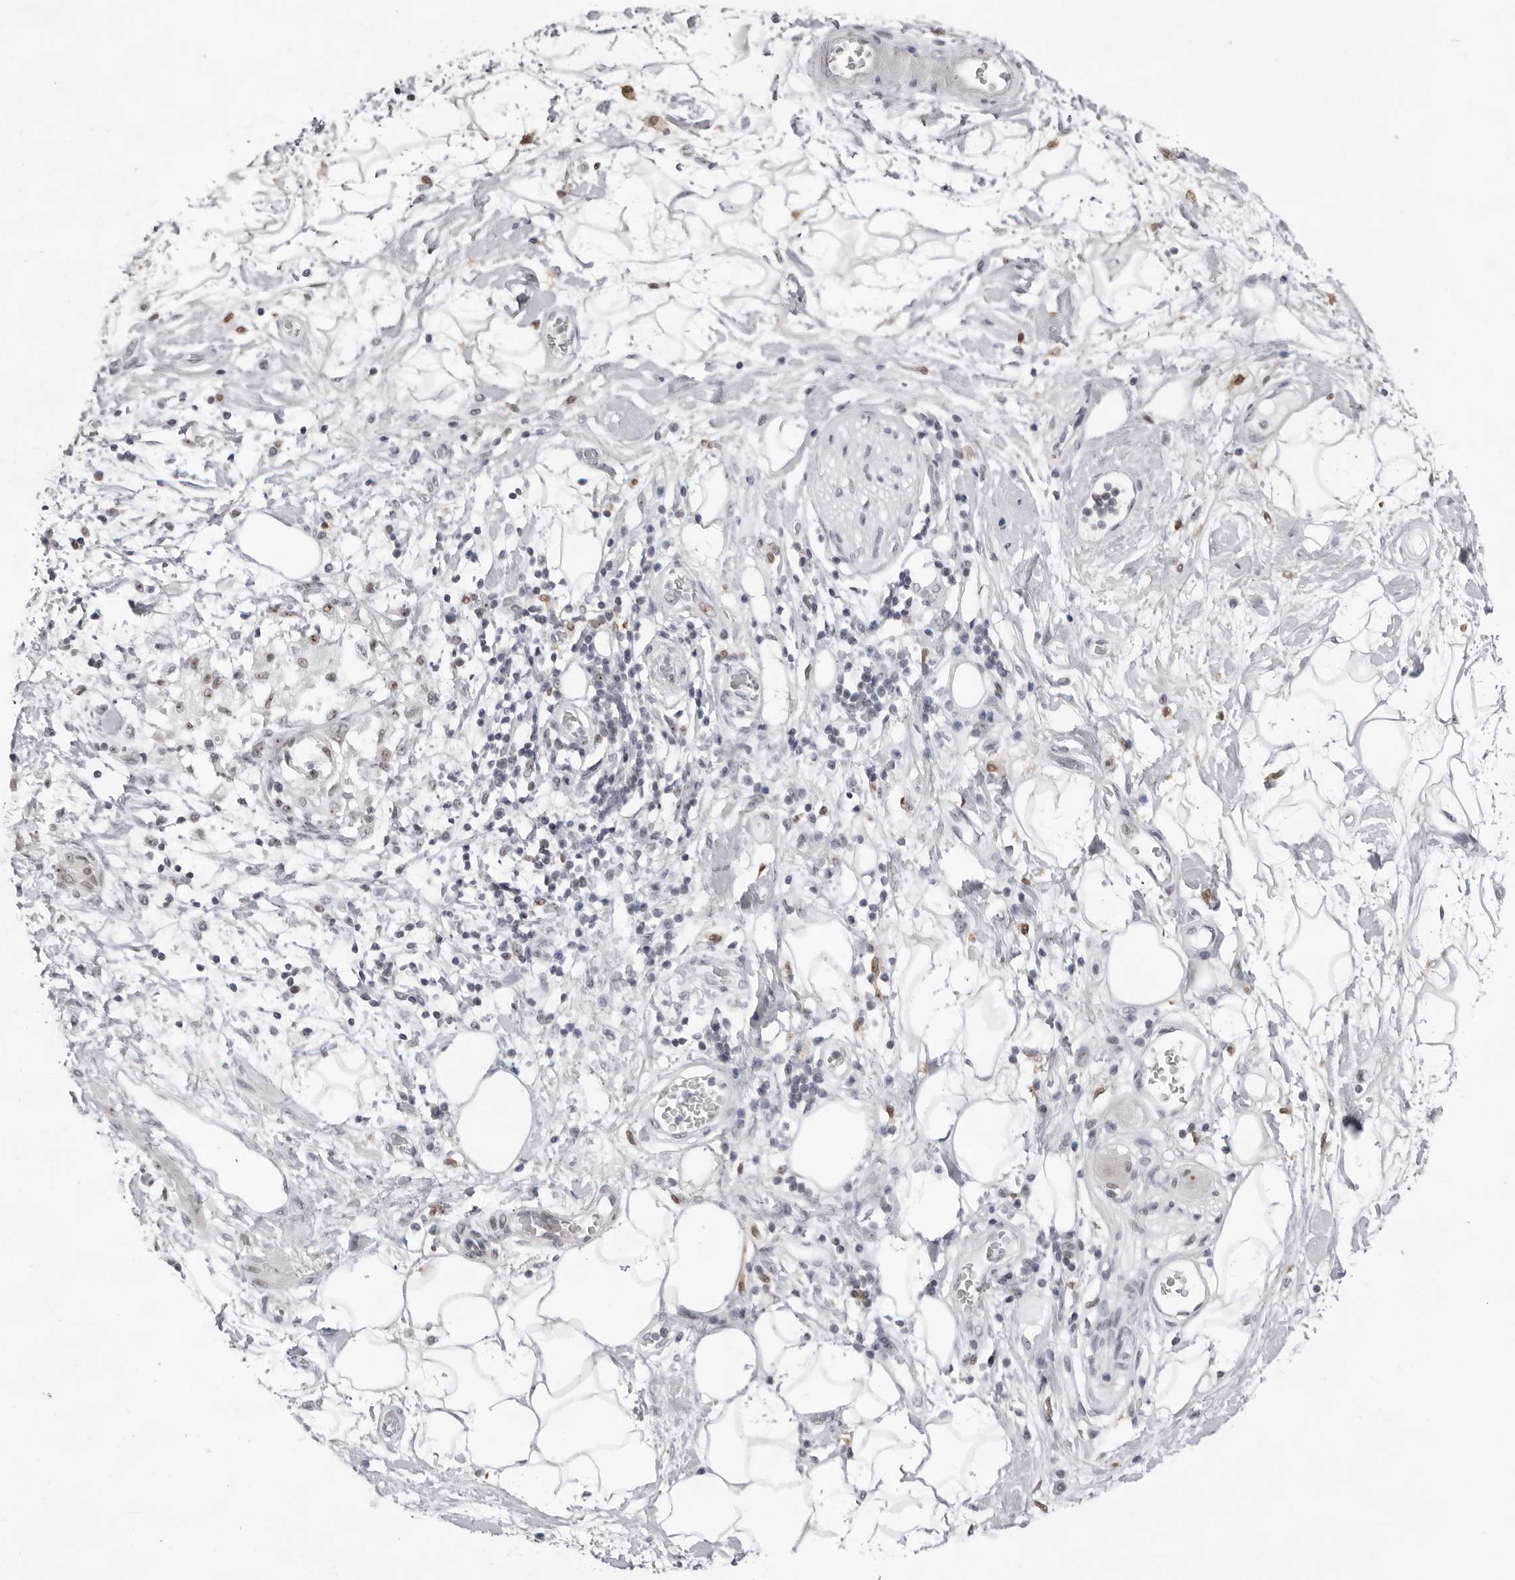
{"staining": {"intensity": "negative", "quantity": "none", "location": "none"}, "tissue": "adipose tissue", "cell_type": "Adipocytes", "image_type": "normal", "snomed": [{"axis": "morphology", "description": "Normal tissue, NOS"}, {"axis": "morphology", "description": "Adenocarcinoma, NOS"}, {"axis": "topography", "description": "Duodenum"}, {"axis": "topography", "description": "Peripheral nerve tissue"}], "caption": "Protein analysis of benign adipose tissue exhibits no significant staining in adipocytes. (DAB (3,3'-diaminobenzidine) immunohistochemistry, high magnification).", "gene": "EXOSC10", "patient": {"sex": "female", "age": 60}}